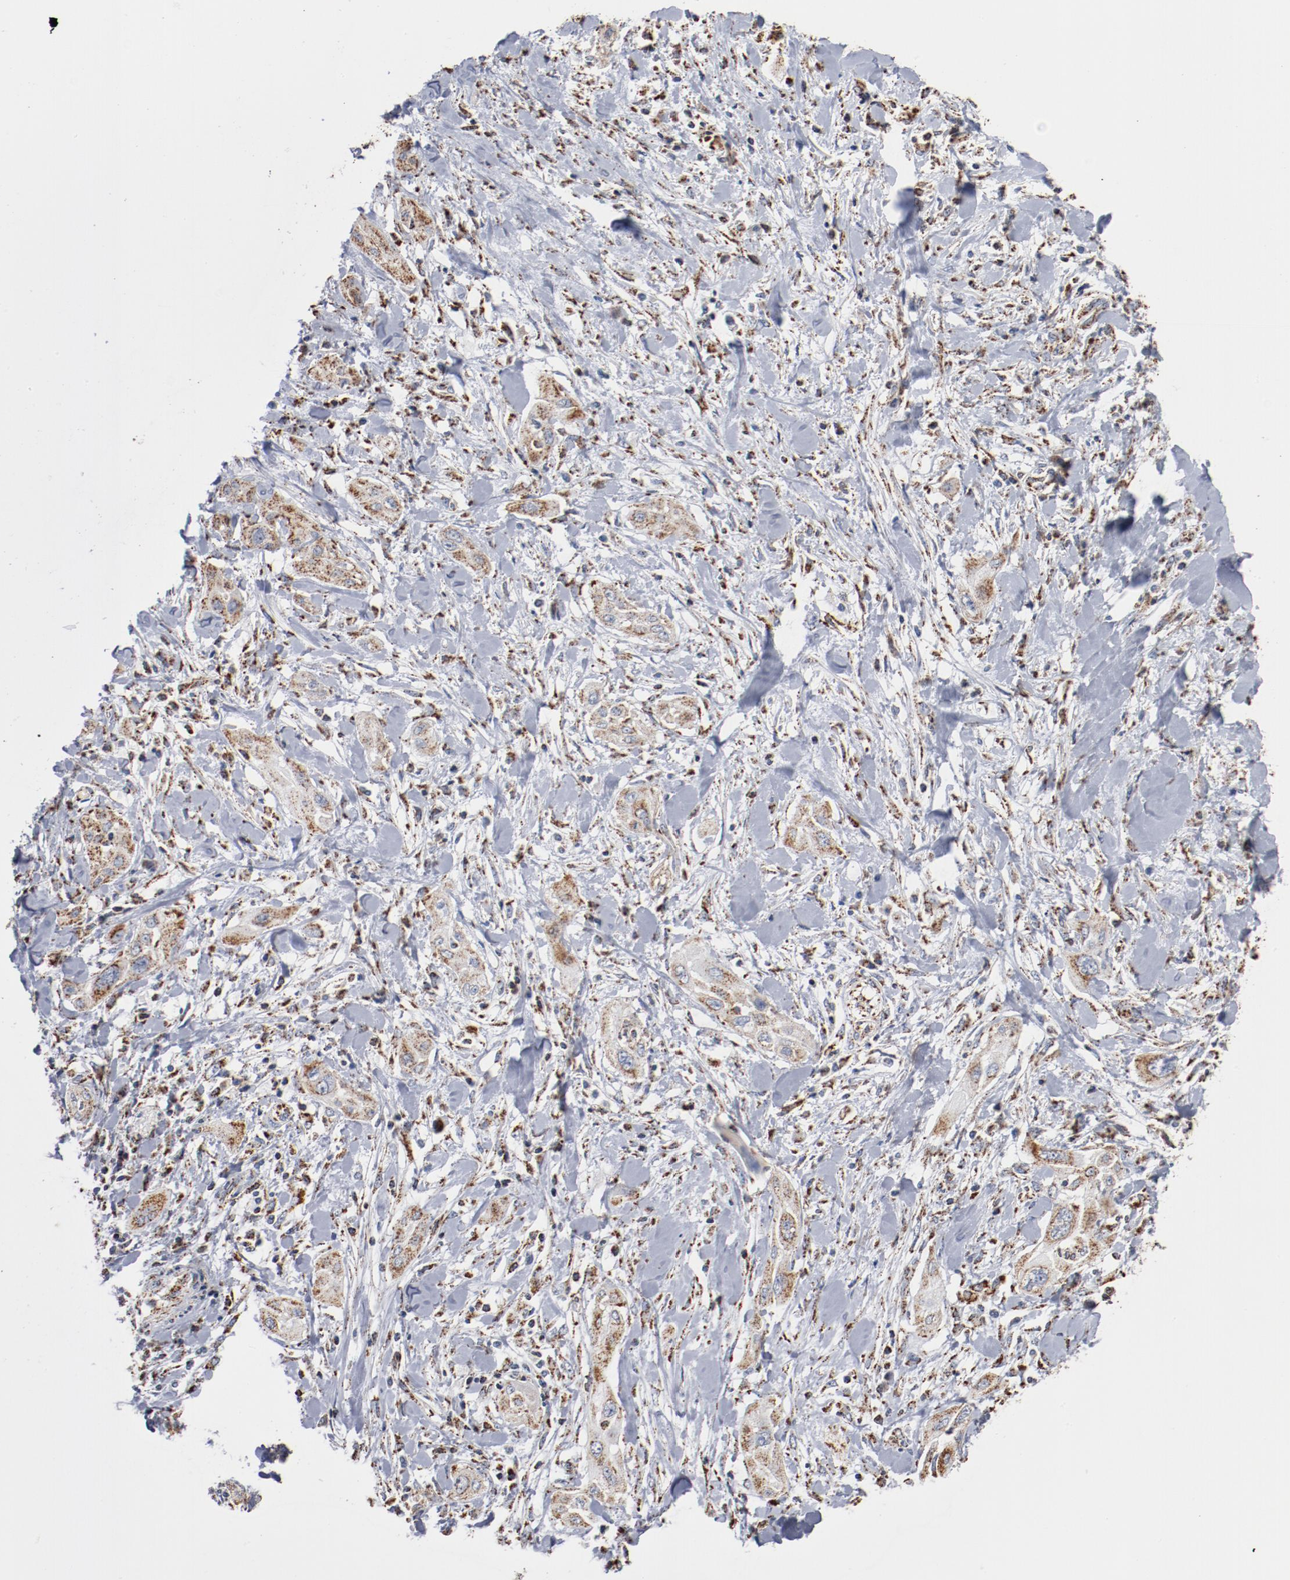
{"staining": {"intensity": "moderate", "quantity": ">75%", "location": "cytoplasmic/membranous"}, "tissue": "lung cancer", "cell_type": "Tumor cells", "image_type": "cancer", "snomed": [{"axis": "morphology", "description": "Squamous cell carcinoma, NOS"}, {"axis": "topography", "description": "Lung"}], "caption": "This is a micrograph of immunohistochemistry staining of lung cancer, which shows moderate positivity in the cytoplasmic/membranous of tumor cells.", "gene": "NDUFS4", "patient": {"sex": "female", "age": 47}}